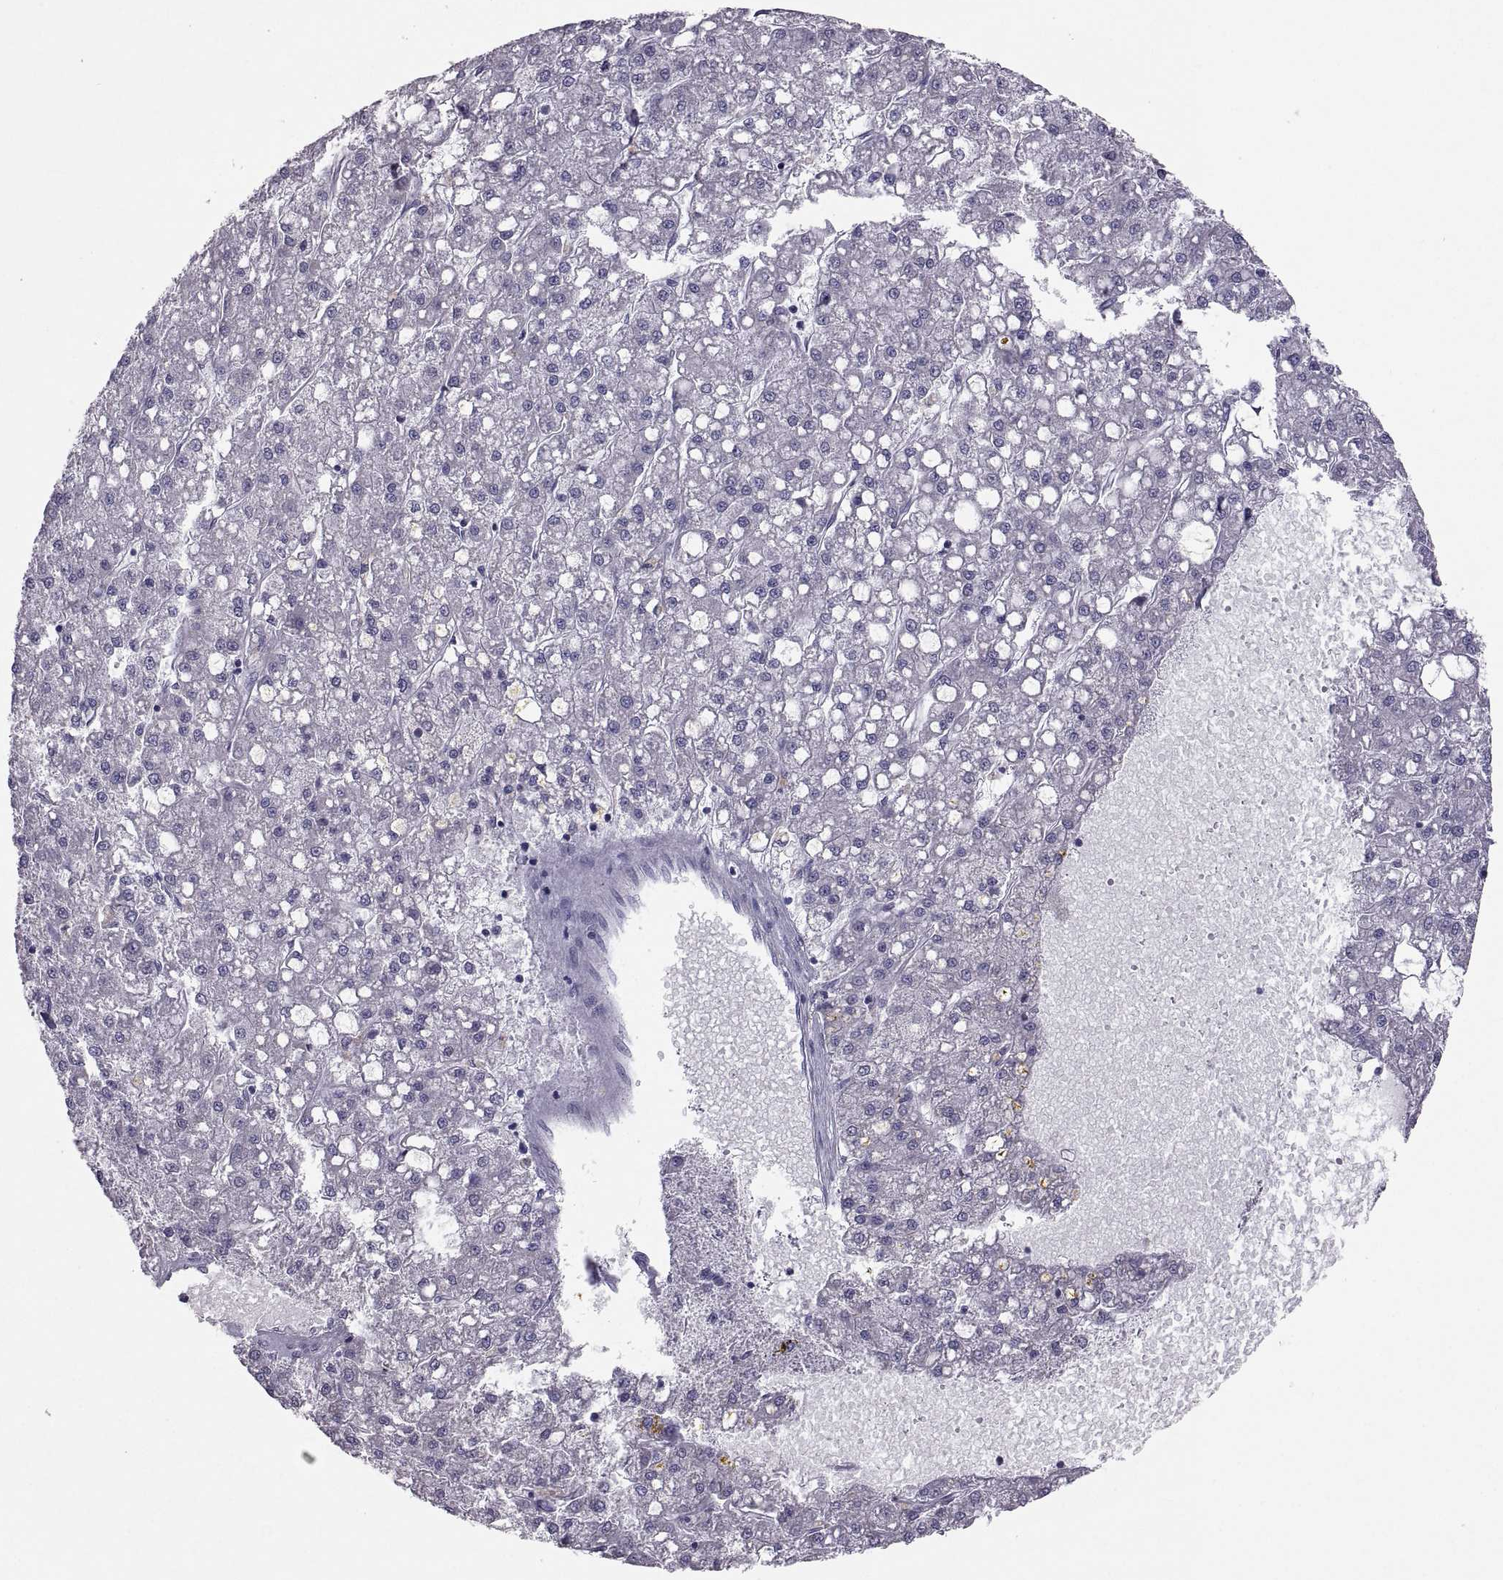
{"staining": {"intensity": "negative", "quantity": "none", "location": "none"}, "tissue": "liver cancer", "cell_type": "Tumor cells", "image_type": "cancer", "snomed": [{"axis": "morphology", "description": "Carcinoma, Hepatocellular, NOS"}, {"axis": "topography", "description": "Liver"}], "caption": "Protein analysis of liver hepatocellular carcinoma shows no significant staining in tumor cells. (Brightfield microscopy of DAB (3,3'-diaminobenzidine) IHC at high magnification).", "gene": "IGSF1", "patient": {"sex": "male", "age": 67}}